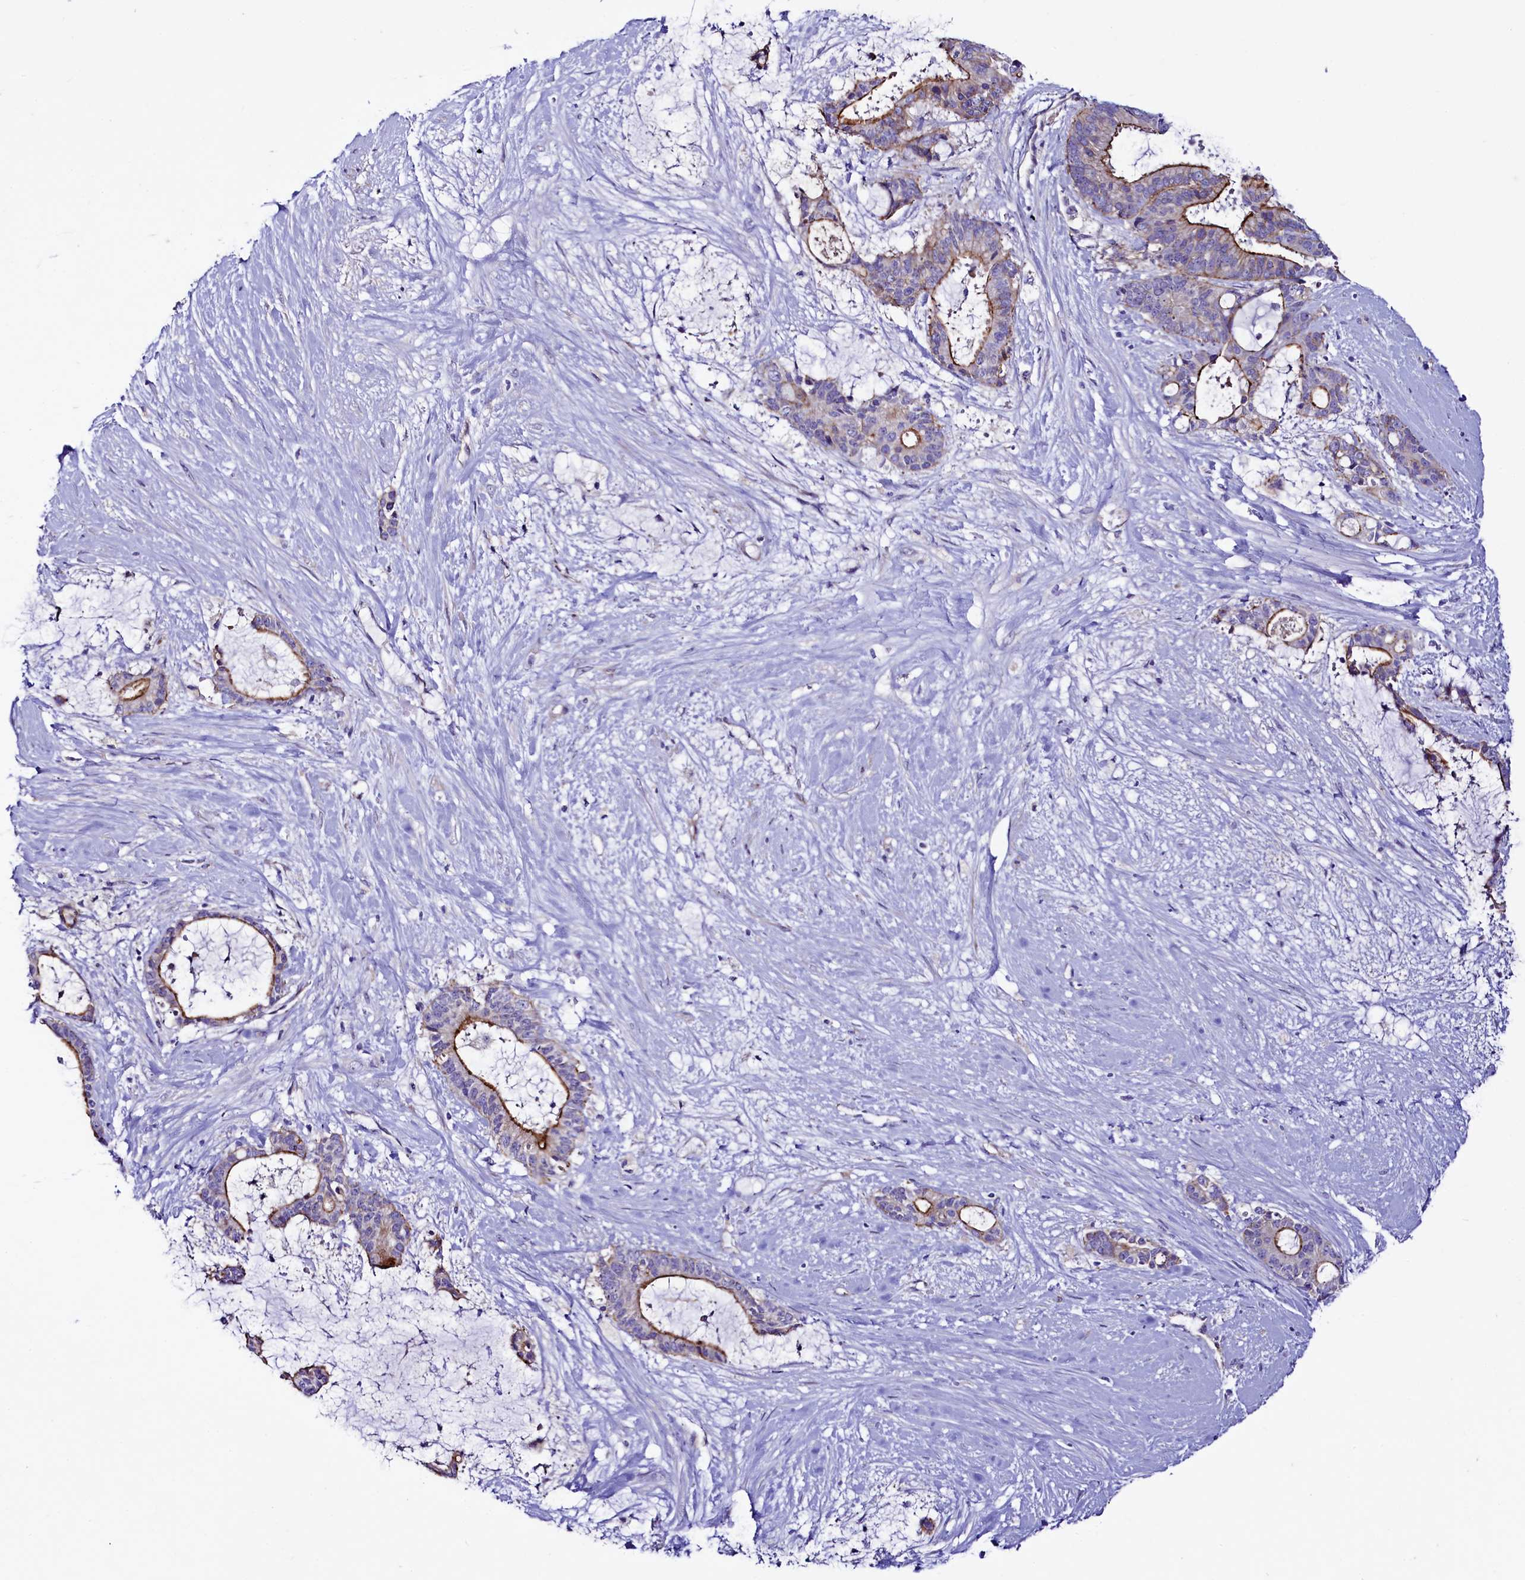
{"staining": {"intensity": "strong", "quantity": "25%-75%", "location": "cytoplasmic/membranous"}, "tissue": "liver cancer", "cell_type": "Tumor cells", "image_type": "cancer", "snomed": [{"axis": "morphology", "description": "Normal tissue, NOS"}, {"axis": "morphology", "description": "Cholangiocarcinoma"}, {"axis": "topography", "description": "Liver"}, {"axis": "topography", "description": "Peripheral nerve tissue"}], "caption": "Strong cytoplasmic/membranous expression for a protein is appreciated in approximately 25%-75% of tumor cells of cholangiocarcinoma (liver) using immunohistochemistry (IHC).", "gene": "SLF1", "patient": {"sex": "female", "age": 73}}